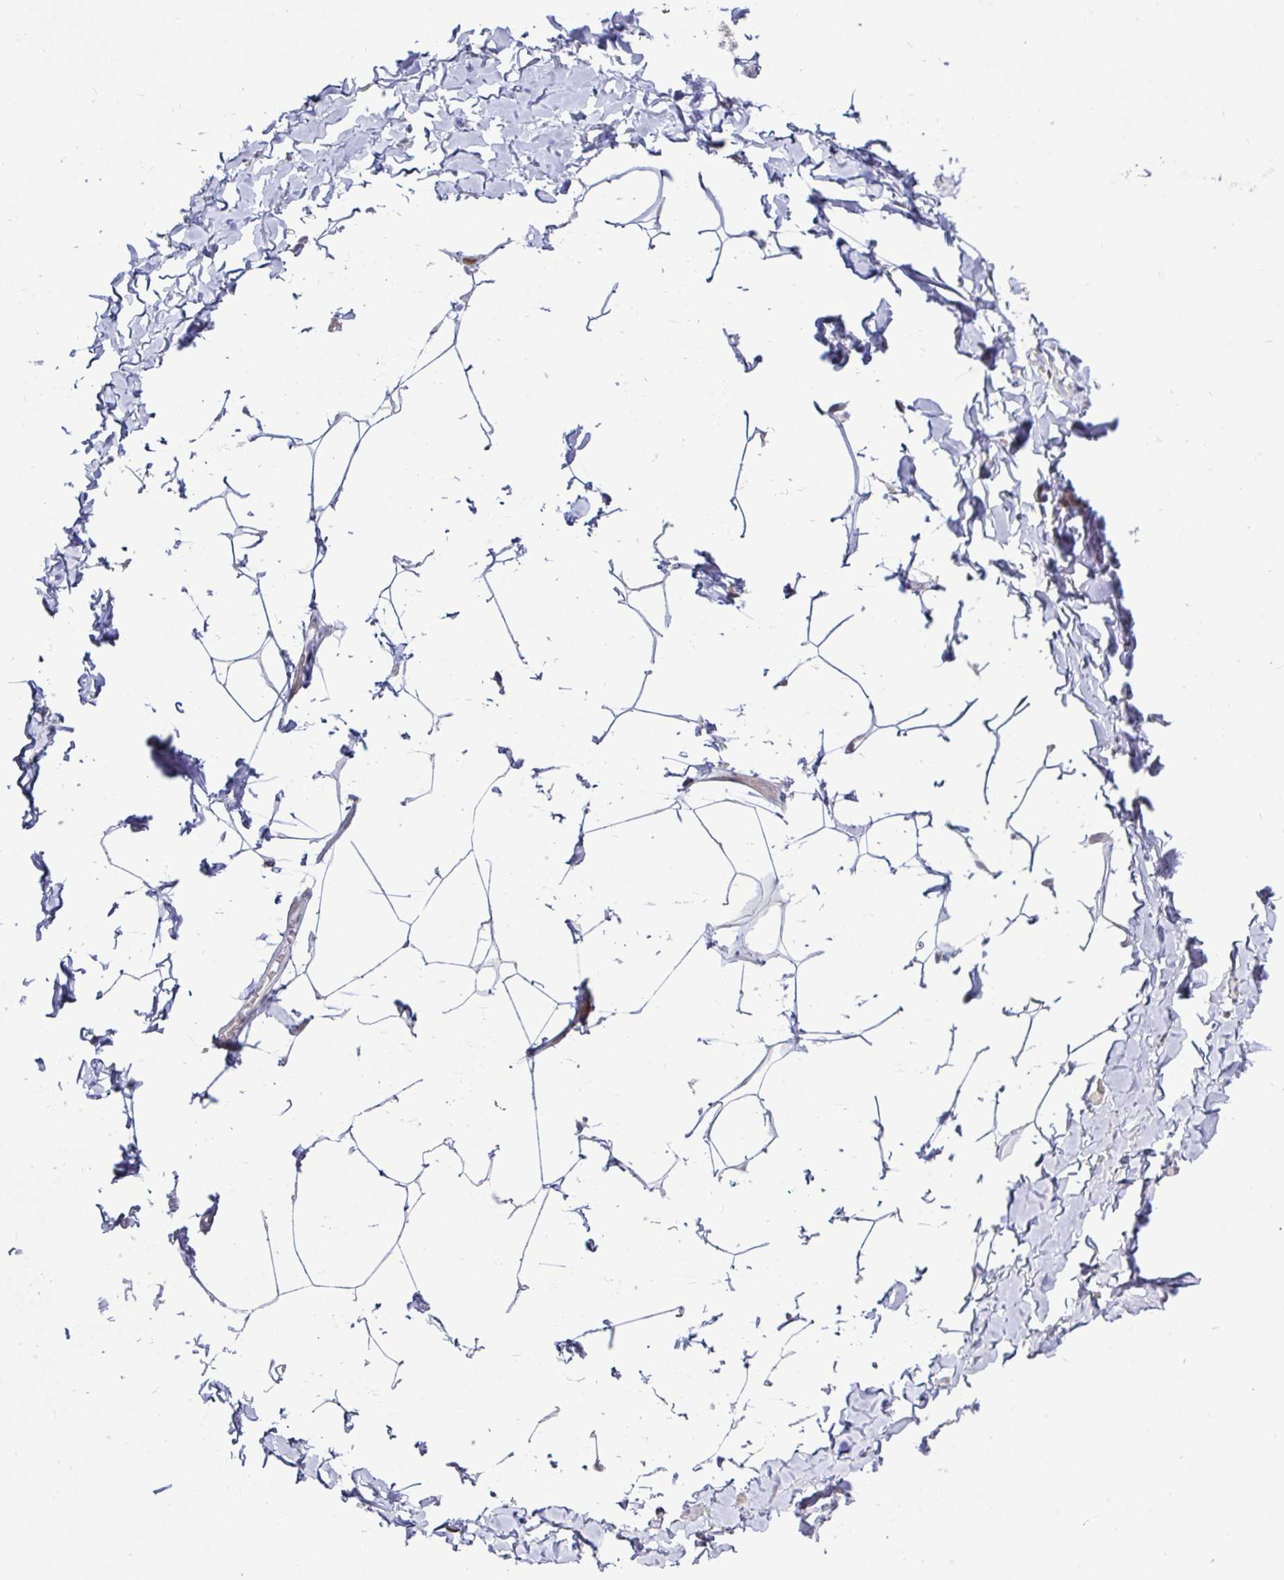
{"staining": {"intensity": "negative", "quantity": "none", "location": "none"}, "tissue": "adipose tissue", "cell_type": "Adipocytes", "image_type": "normal", "snomed": [{"axis": "morphology", "description": "Normal tissue, NOS"}, {"axis": "topography", "description": "Soft tissue"}, {"axis": "topography", "description": "Adipose tissue"}, {"axis": "topography", "description": "Vascular tissue"}, {"axis": "topography", "description": "Peripheral nerve tissue"}], "caption": "Adipocytes show no significant protein positivity in normal adipose tissue. (DAB immunohistochemistry (IHC) visualized using brightfield microscopy, high magnification).", "gene": "DZIP1", "patient": {"sex": "male", "age": 29}}